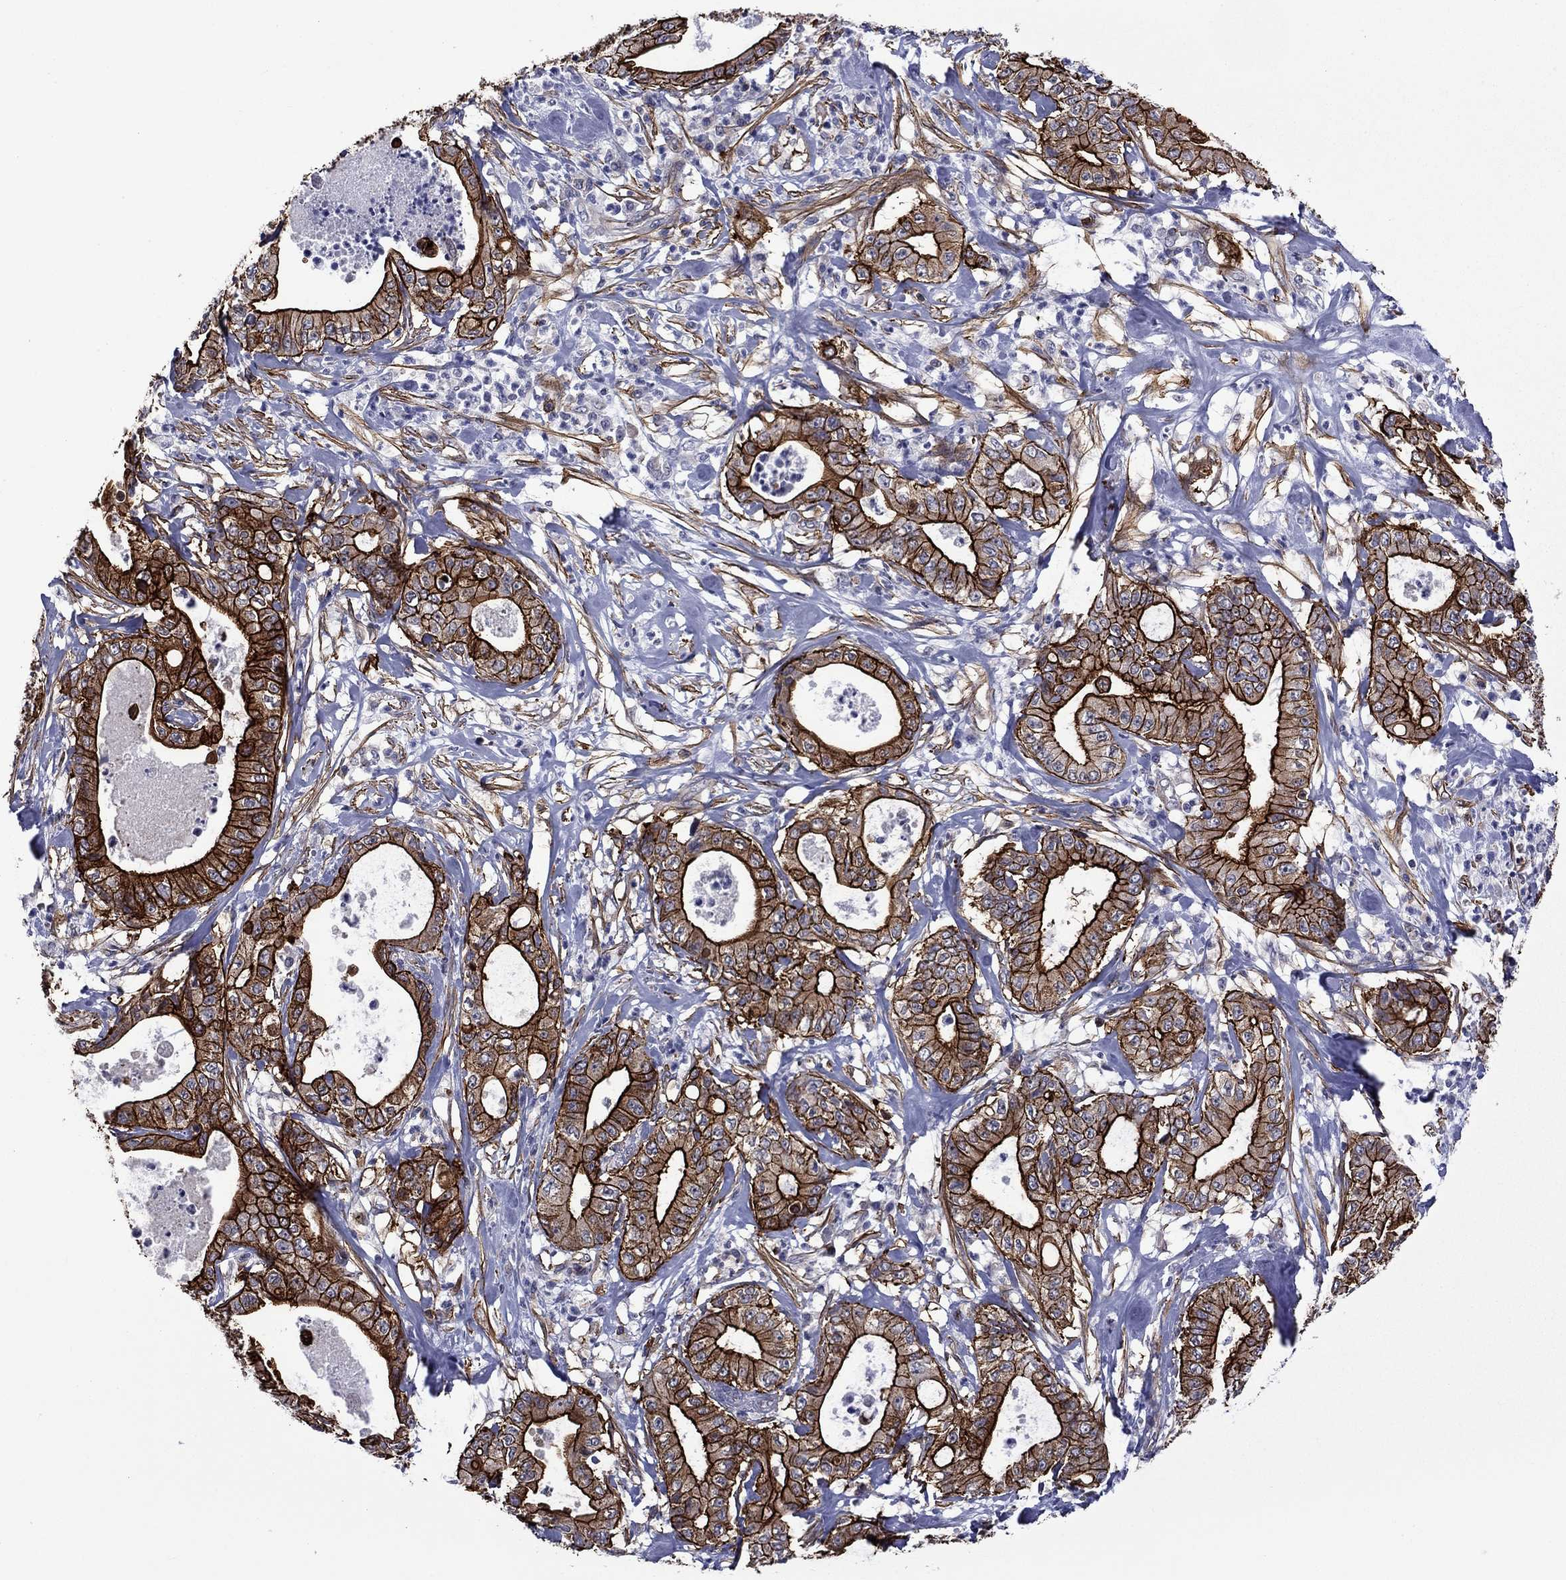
{"staining": {"intensity": "strong", "quantity": ">75%", "location": "cytoplasmic/membranous"}, "tissue": "pancreatic cancer", "cell_type": "Tumor cells", "image_type": "cancer", "snomed": [{"axis": "morphology", "description": "Adenocarcinoma, NOS"}, {"axis": "topography", "description": "Pancreas"}], "caption": "Protein analysis of pancreatic cancer (adenocarcinoma) tissue displays strong cytoplasmic/membranous expression in about >75% of tumor cells.", "gene": "LMO7", "patient": {"sex": "male", "age": 71}}